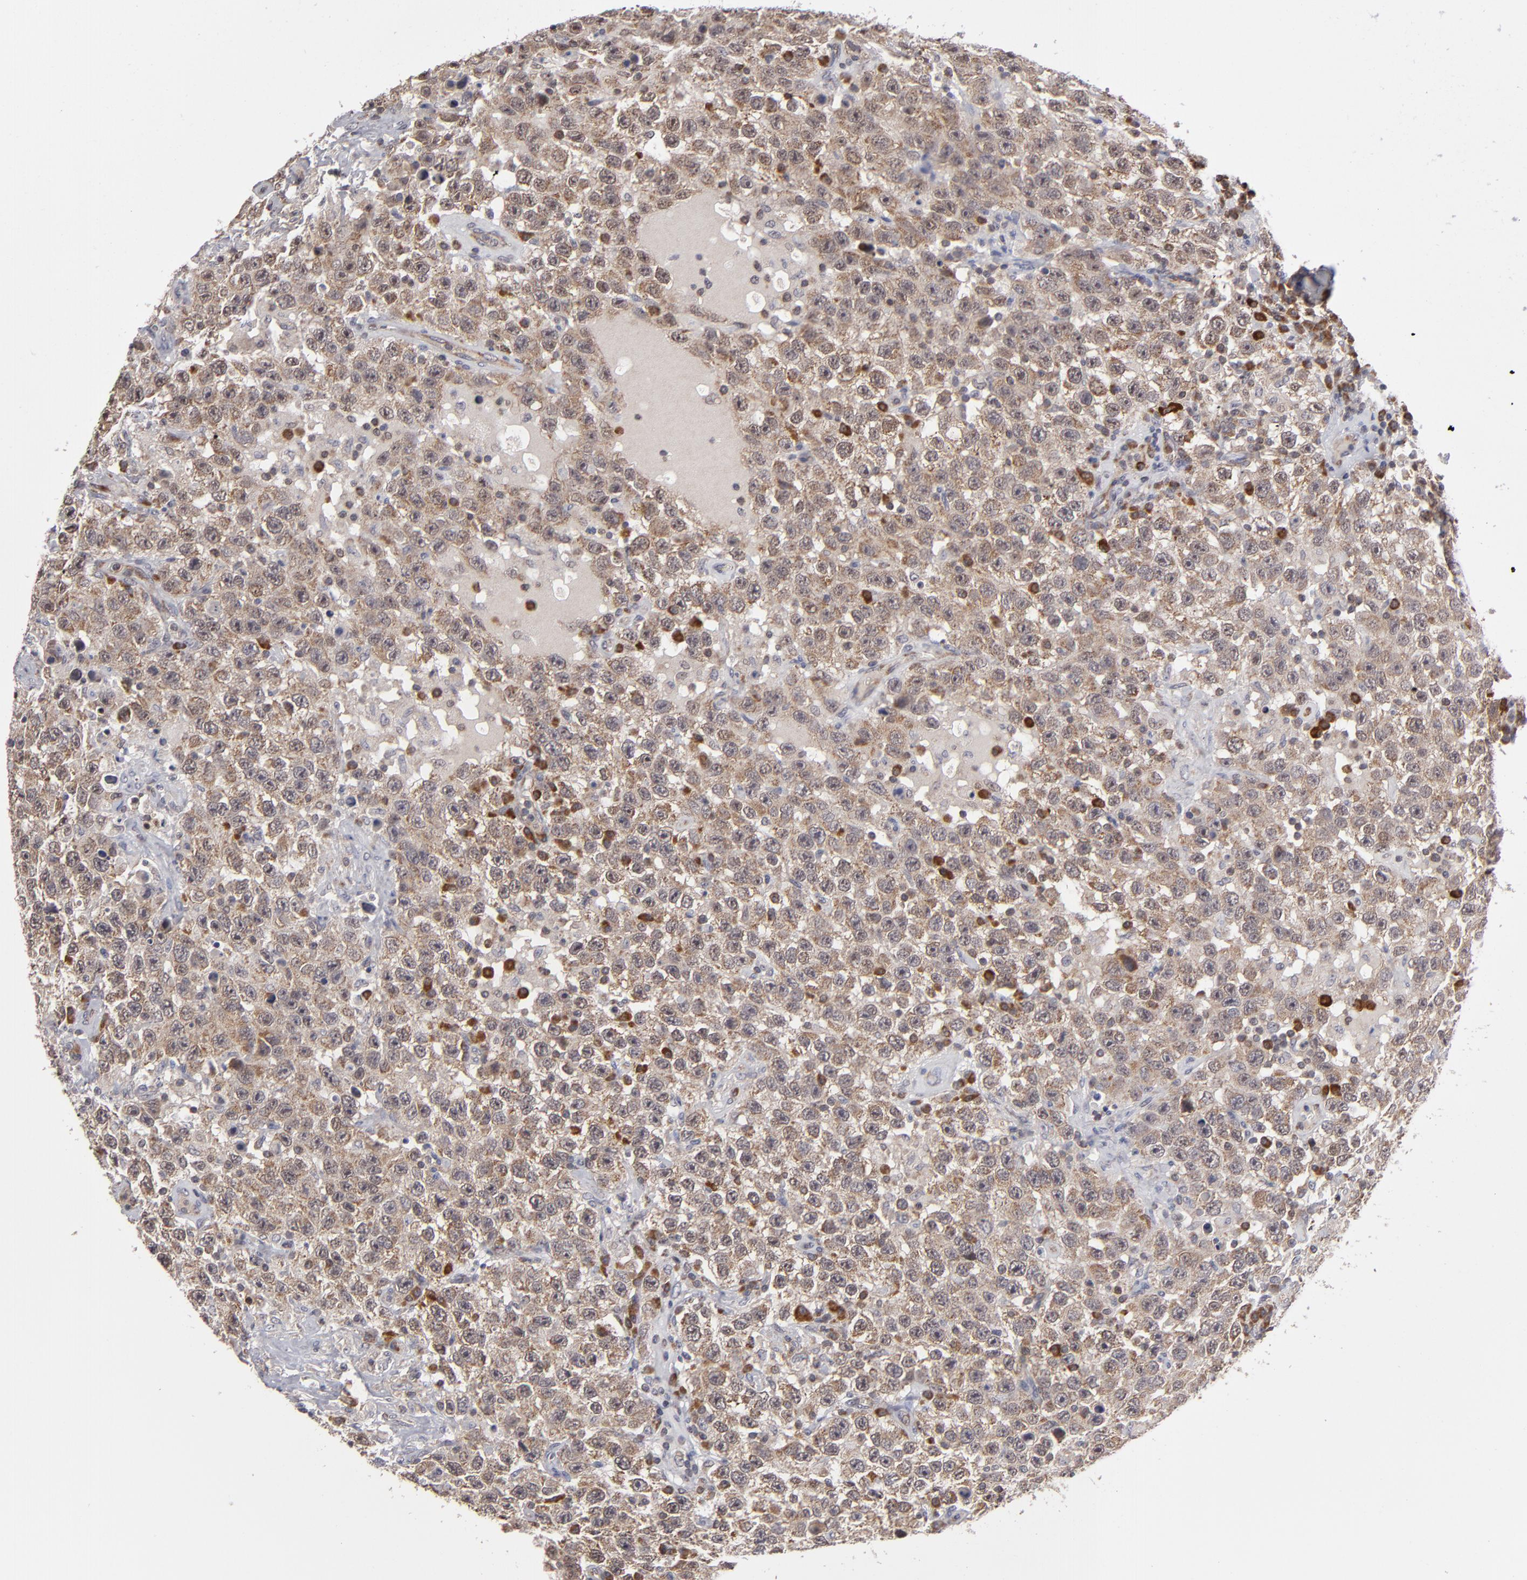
{"staining": {"intensity": "weak", "quantity": "25%-75%", "location": "cytoplasmic/membranous"}, "tissue": "testis cancer", "cell_type": "Tumor cells", "image_type": "cancer", "snomed": [{"axis": "morphology", "description": "Seminoma, NOS"}, {"axis": "topography", "description": "Testis"}], "caption": "Protein expression by IHC displays weak cytoplasmic/membranous staining in approximately 25%-75% of tumor cells in testis cancer. (DAB IHC, brown staining for protein, blue staining for nuclei).", "gene": "GLCCI1", "patient": {"sex": "male", "age": 41}}